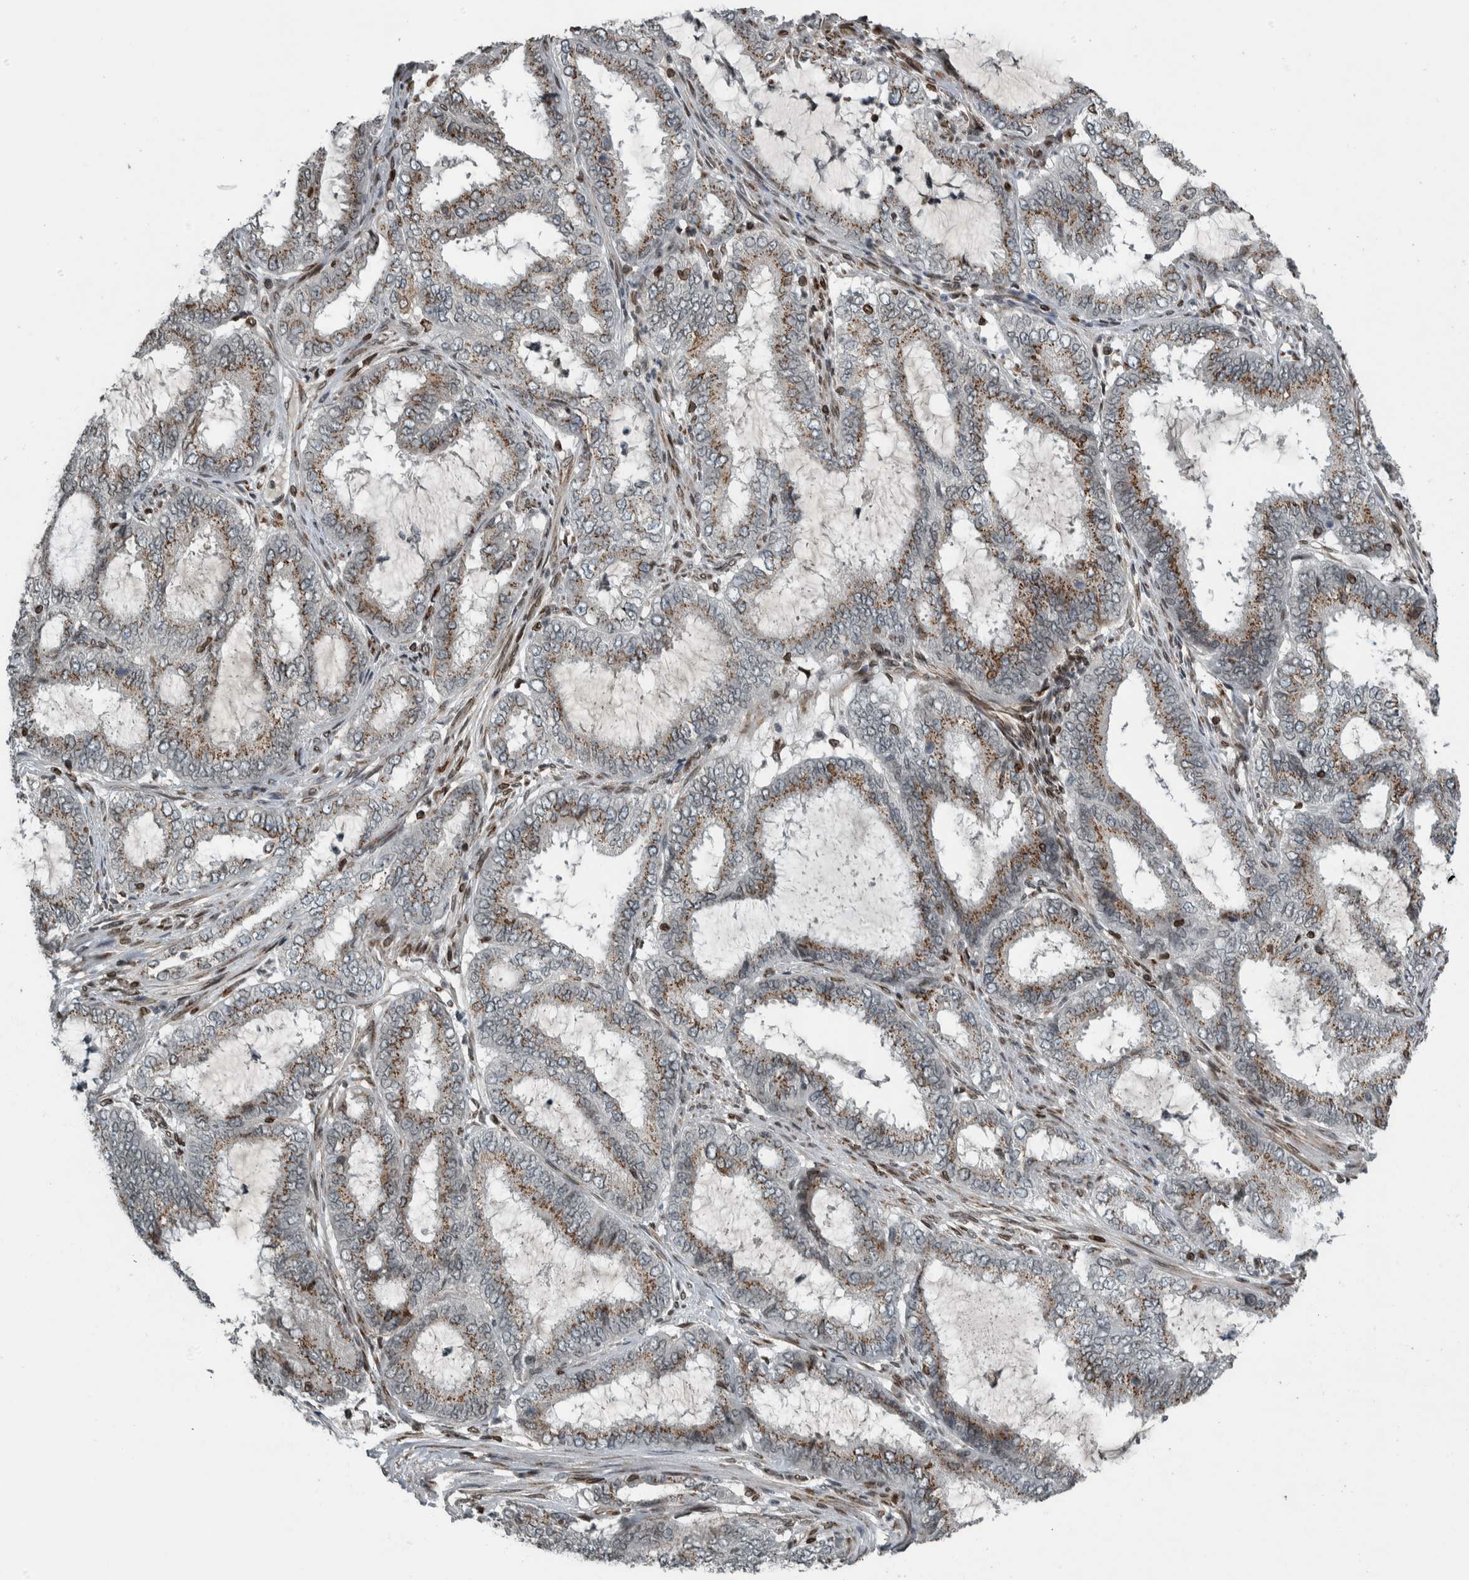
{"staining": {"intensity": "moderate", "quantity": "<25%", "location": "cytoplasmic/membranous"}, "tissue": "endometrial cancer", "cell_type": "Tumor cells", "image_type": "cancer", "snomed": [{"axis": "morphology", "description": "Adenocarcinoma, NOS"}, {"axis": "topography", "description": "Endometrium"}], "caption": "The immunohistochemical stain labels moderate cytoplasmic/membranous expression in tumor cells of adenocarcinoma (endometrial) tissue. The staining was performed using DAB, with brown indicating positive protein expression. Nuclei are stained blue with hematoxylin.", "gene": "FAM135B", "patient": {"sex": "female", "age": 51}}